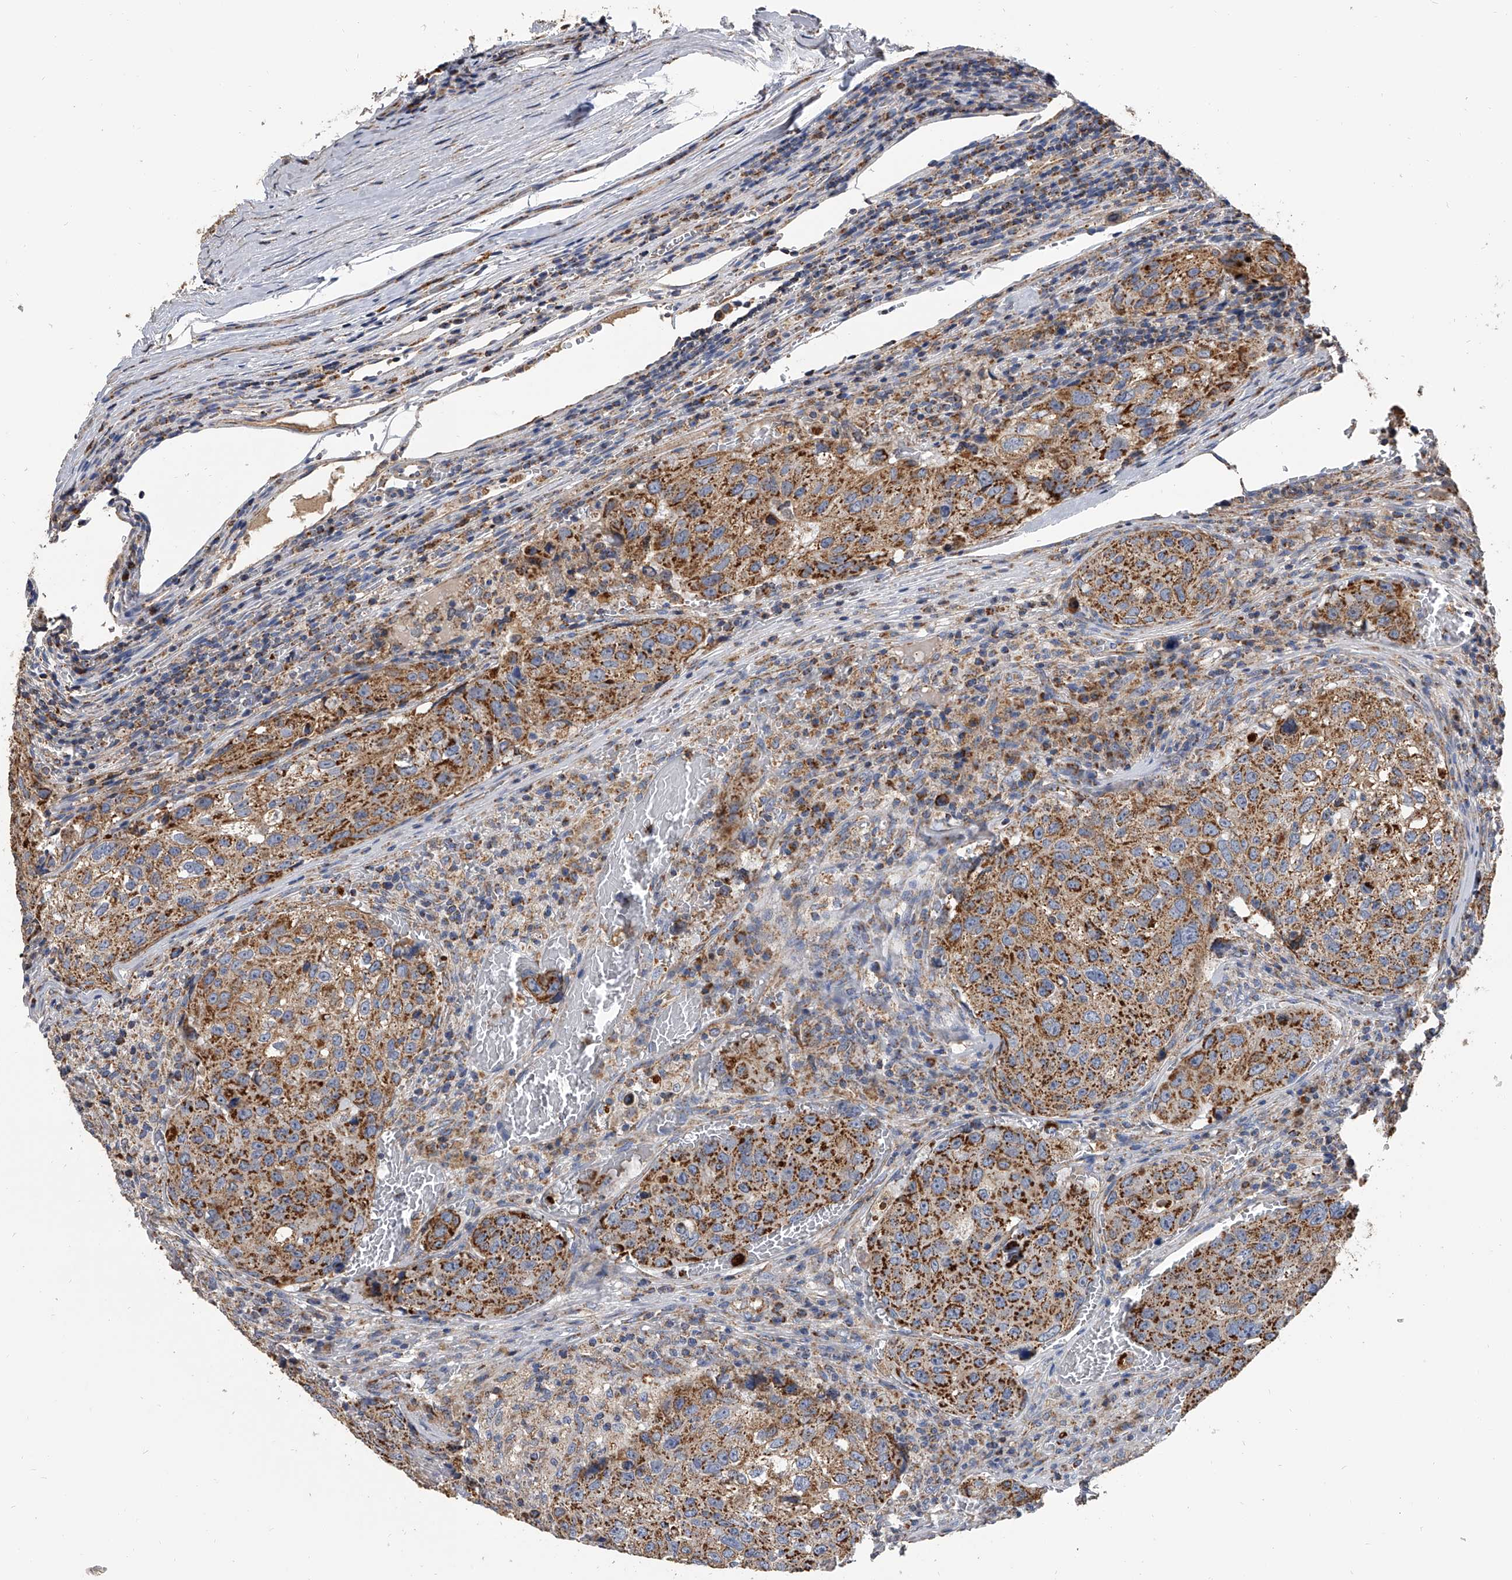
{"staining": {"intensity": "strong", "quantity": ">75%", "location": "cytoplasmic/membranous"}, "tissue": "urothelial cancer", "cell_type": "Tumor cells", "image_type": "cancer", "snomed": [{"axis": "morphology", "description": "Urothelial carcinoma, High grade"}, {"axis": "topography", "description": "Lymph node"}, {"axis": "topography", "description": "Urinary bladder"}], "caption": "Strong cytoplasmic/membranous protein expression is present in about >75% of tumor cells in high-grade urothelial carcinoma. Using DAB (brown) and hematoxylin (blue) stains, captured at high magnification using brightfield microscopy.", "gene": "MRPL28", "patient": {"sex": "male", "age": 51}}